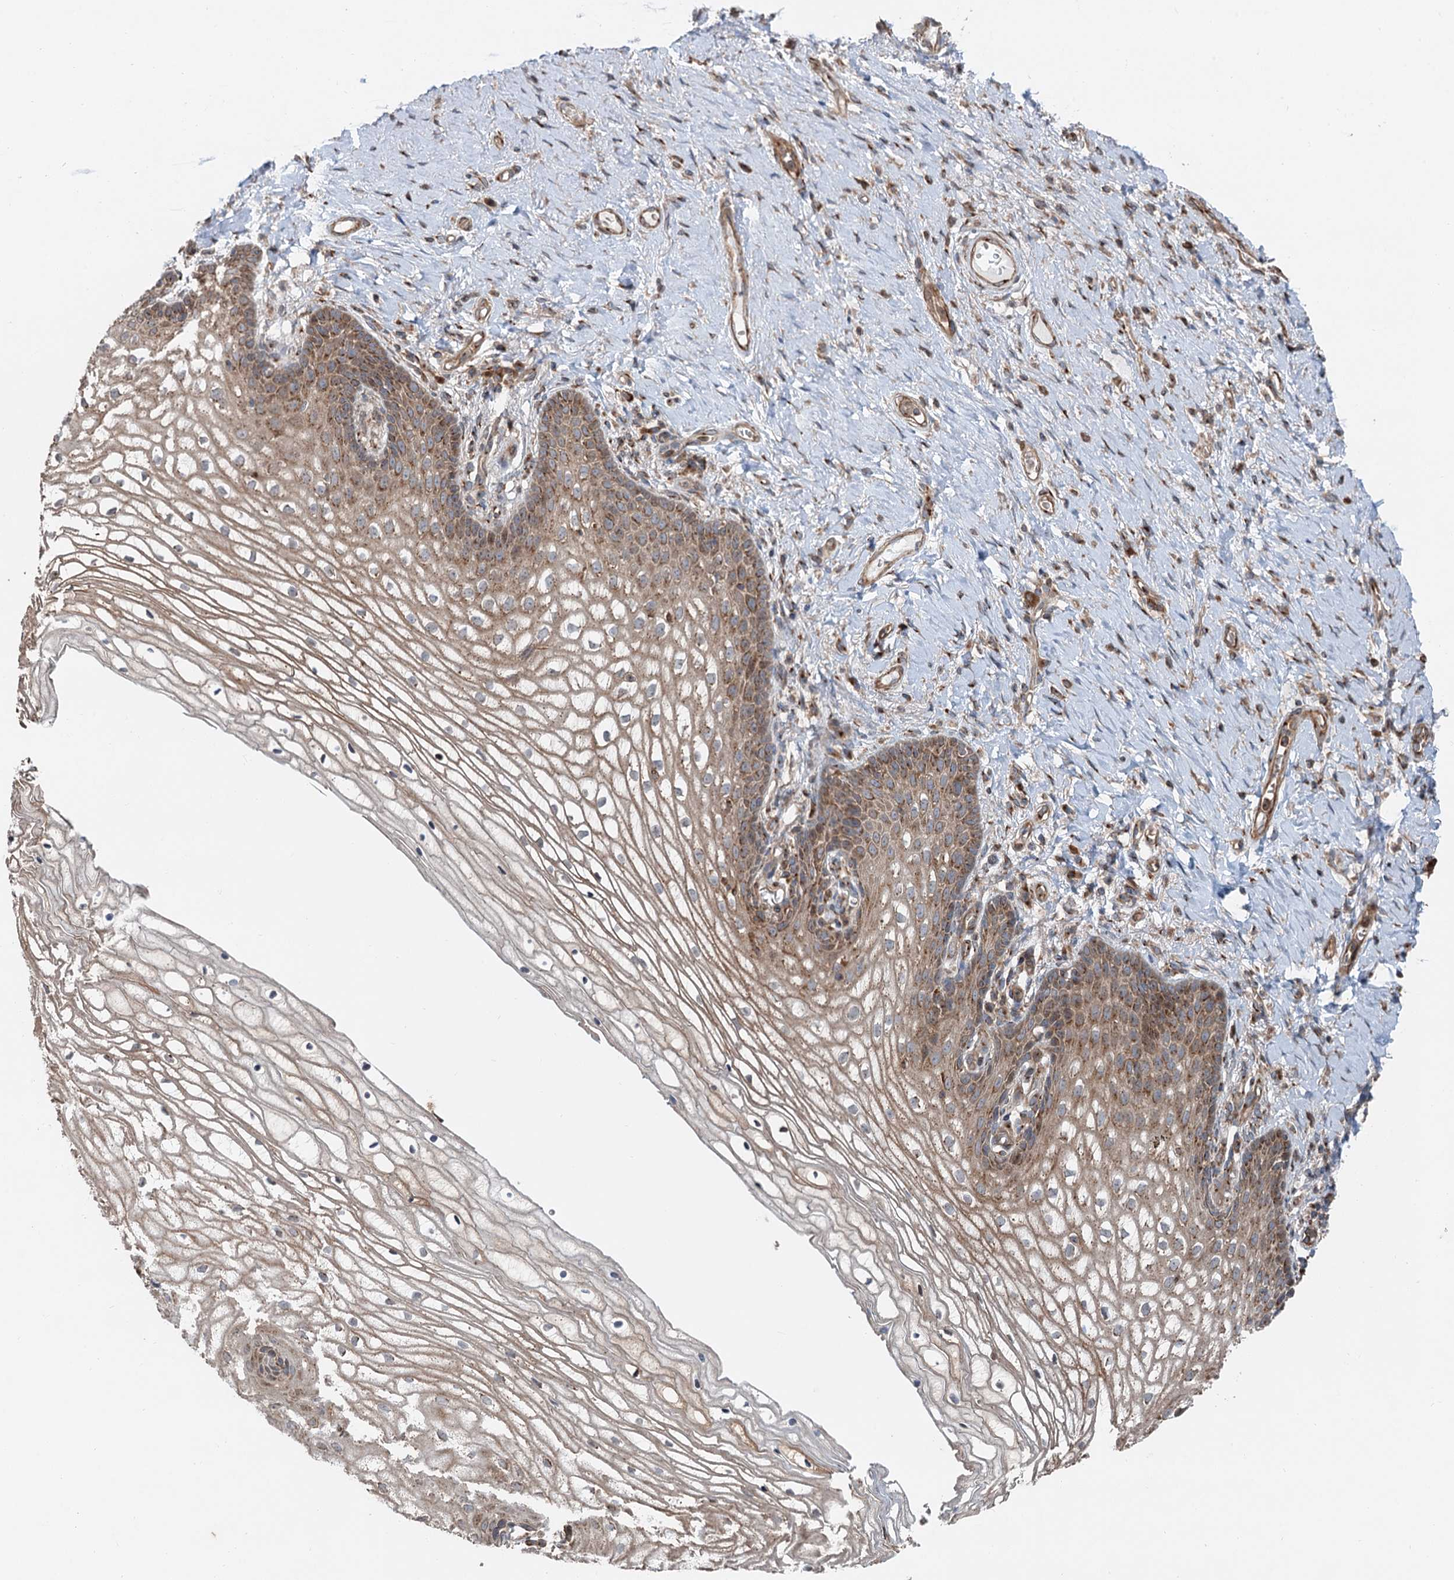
{"staining": {"intensity": "moderate", "quantity": ">75%", "location": "cytoplasmic/membranous"}, "tissue": "vagina", "cell_type": "Squamous epithelial cells", "image_type": "normal", "snomed": [{"axis": "morphology", "description": "Normal tissue, NOS"}, {"axis": "topography", "description": "Vagina"}], "caption": "Moderate cytoplasmic/membranous staining is seen in about >75% of squamous epithelial cells in benign vagina. (DAB (3,3'-diaminobenzidine) IHC, brown staining for protein, blue staining for nuclei).", "gene": "ANKRD26", "patient": {"sex": "female", "age": 60}}